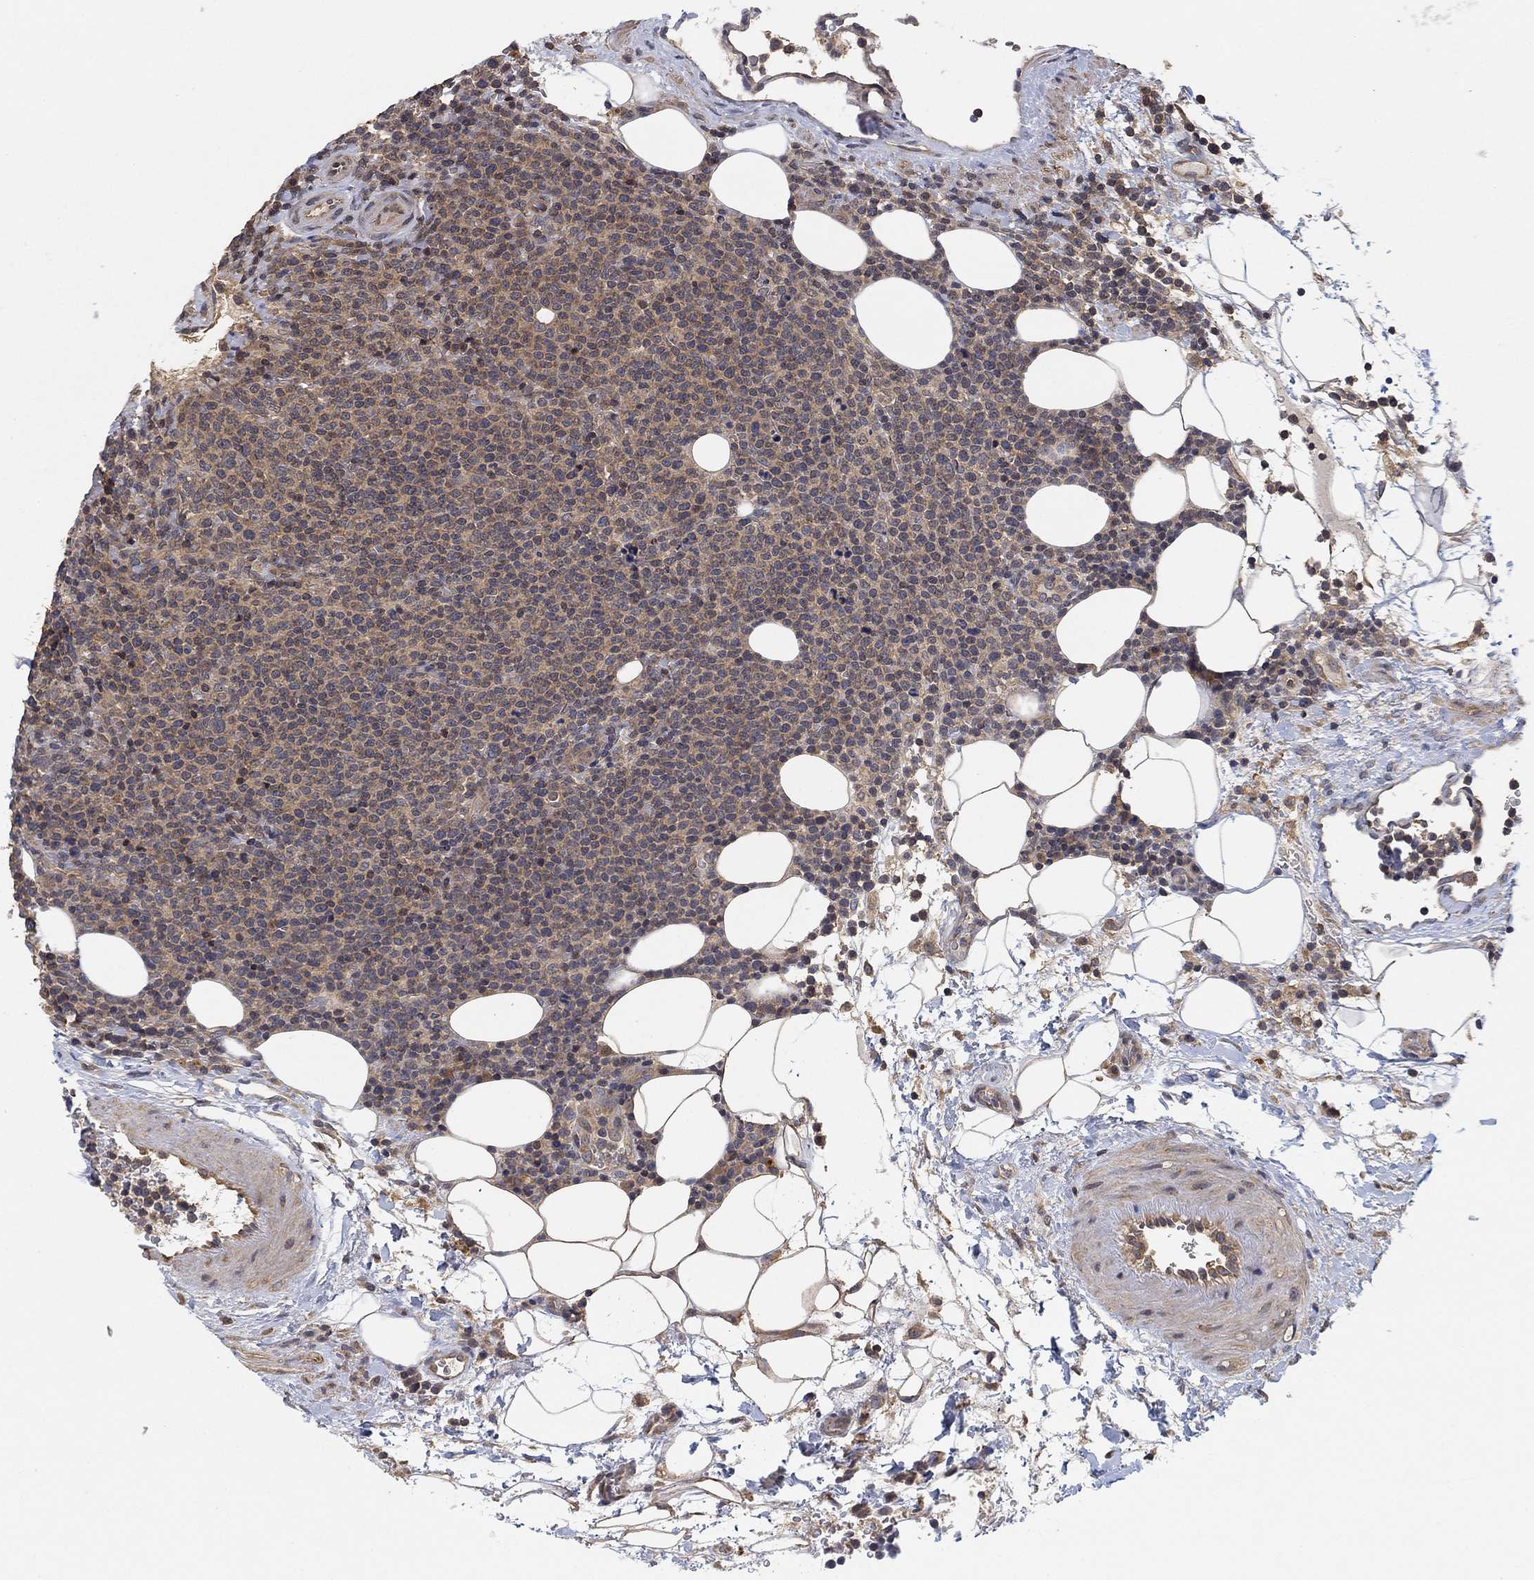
{"staining": {"intensity": "weak", "quantity": "<25%", "location": "cytoplasmic/membranous"}, "tissue": "lymphoma", "cell_type": "Tumor cells", "image_type": "cancer", "snomed": [{"axis": "morphology", "description": "Malignant lymphoma, non-Hodgkin's type, High grade"}, {"axis": "topography", "description": "Lymph node"}], "caption": "High power microscopy image of an immunohistochemistry (IHC) photomicrograph of lymphoma, revealing no significant expression in tumor cells. (Stains: DAB (3,3'-diaminobenzidine) IHC with hematoxylin counter stain, Microscopy: brightfield microscopy at high magnification).", "gene": "CCDC43", "patient": {"sex": "male", "age": 61}}